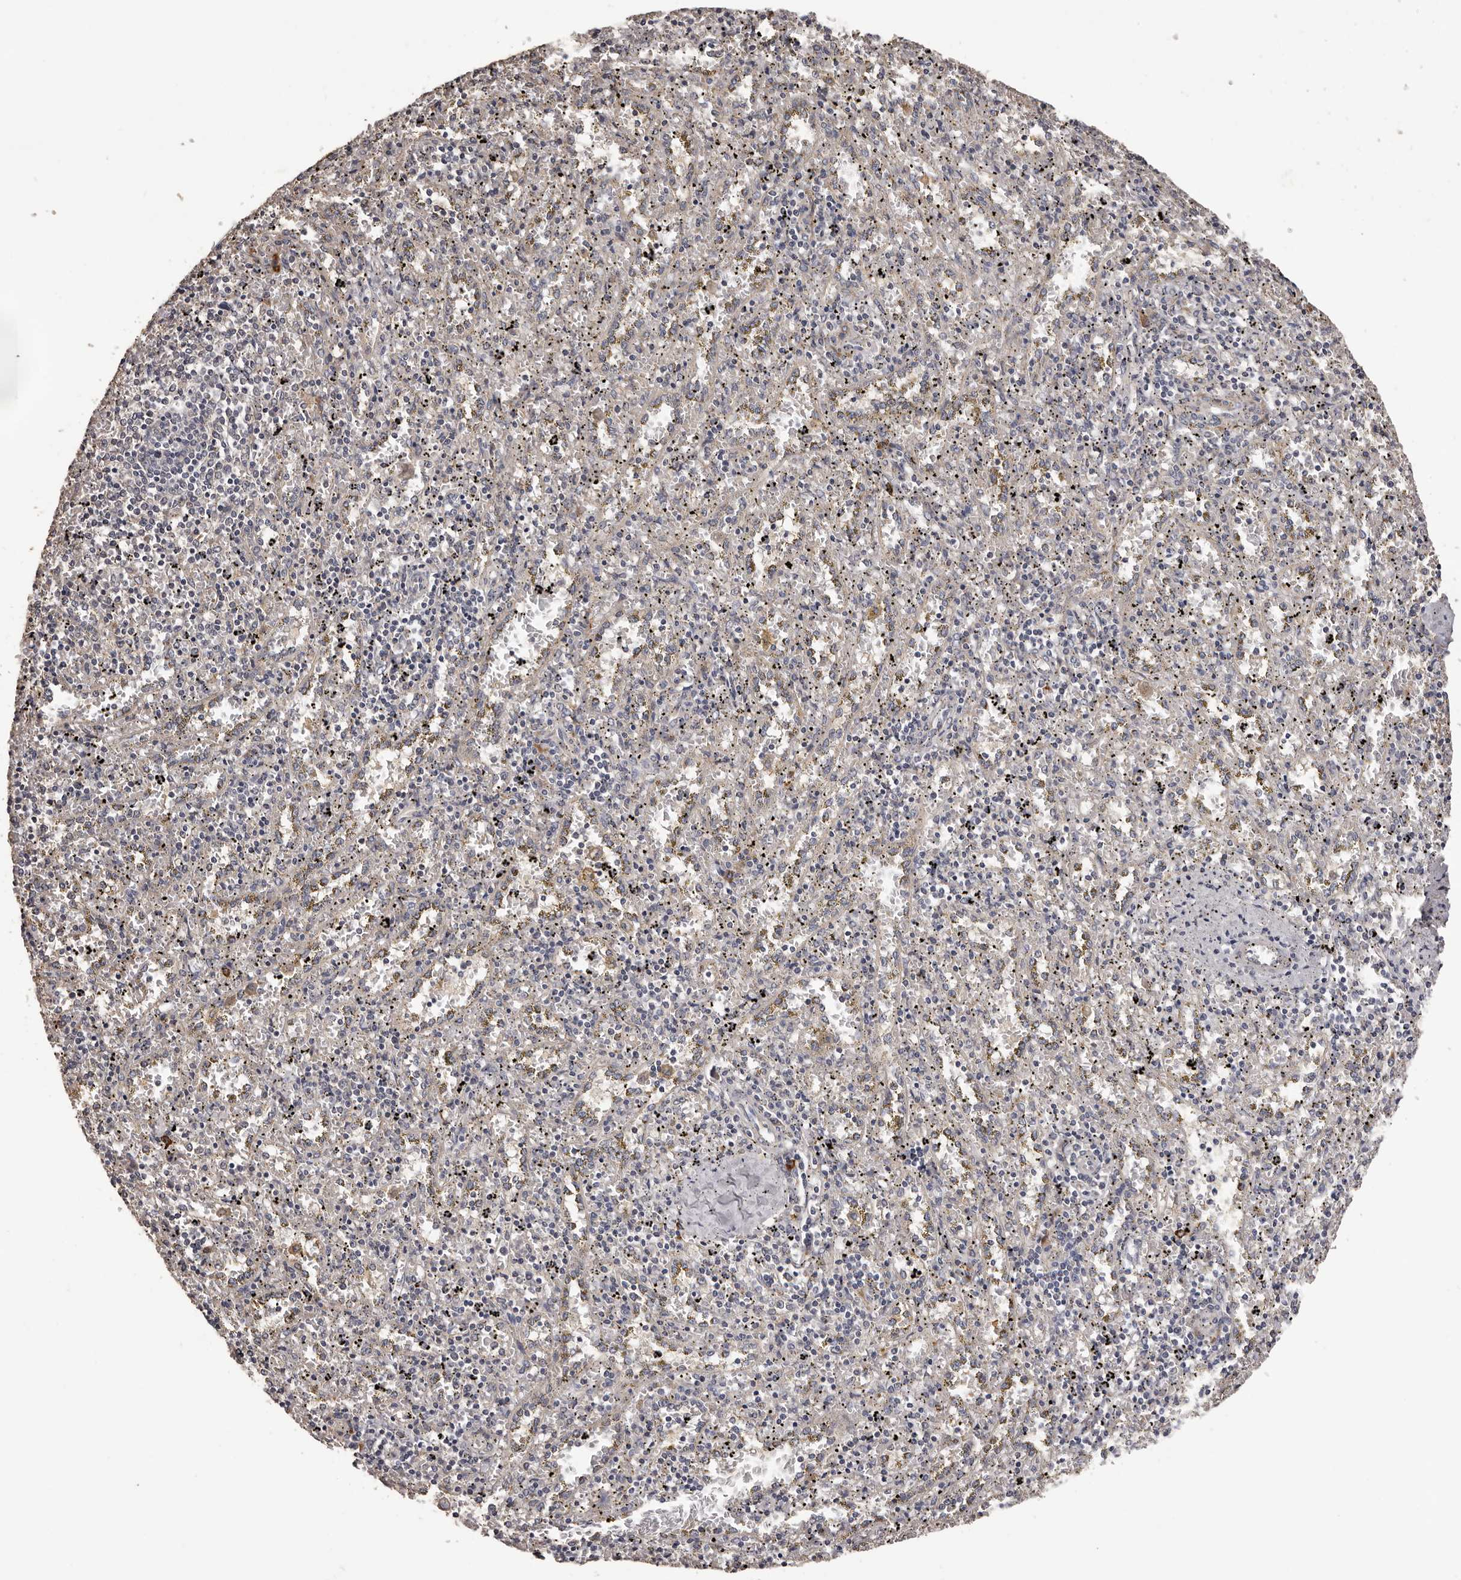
{"staining": {"intensity": "negative", "quantity": "none", "location": "none"}, "tissue": "spleen", "cell_type": "Cells in red pulp", "image_type": "normal", "snomed": [{"axis": "morphology", "description": "Normal tissue, NOS"}, {"axis": "topography", "description": "Spleen"}], "caption": "Cells in red pulp are negative for brown protein staining in normal spleen. Nuclei are stained in blue.", "gene": "ETNK1", "patient": {"sex": "male", "age": 11}}